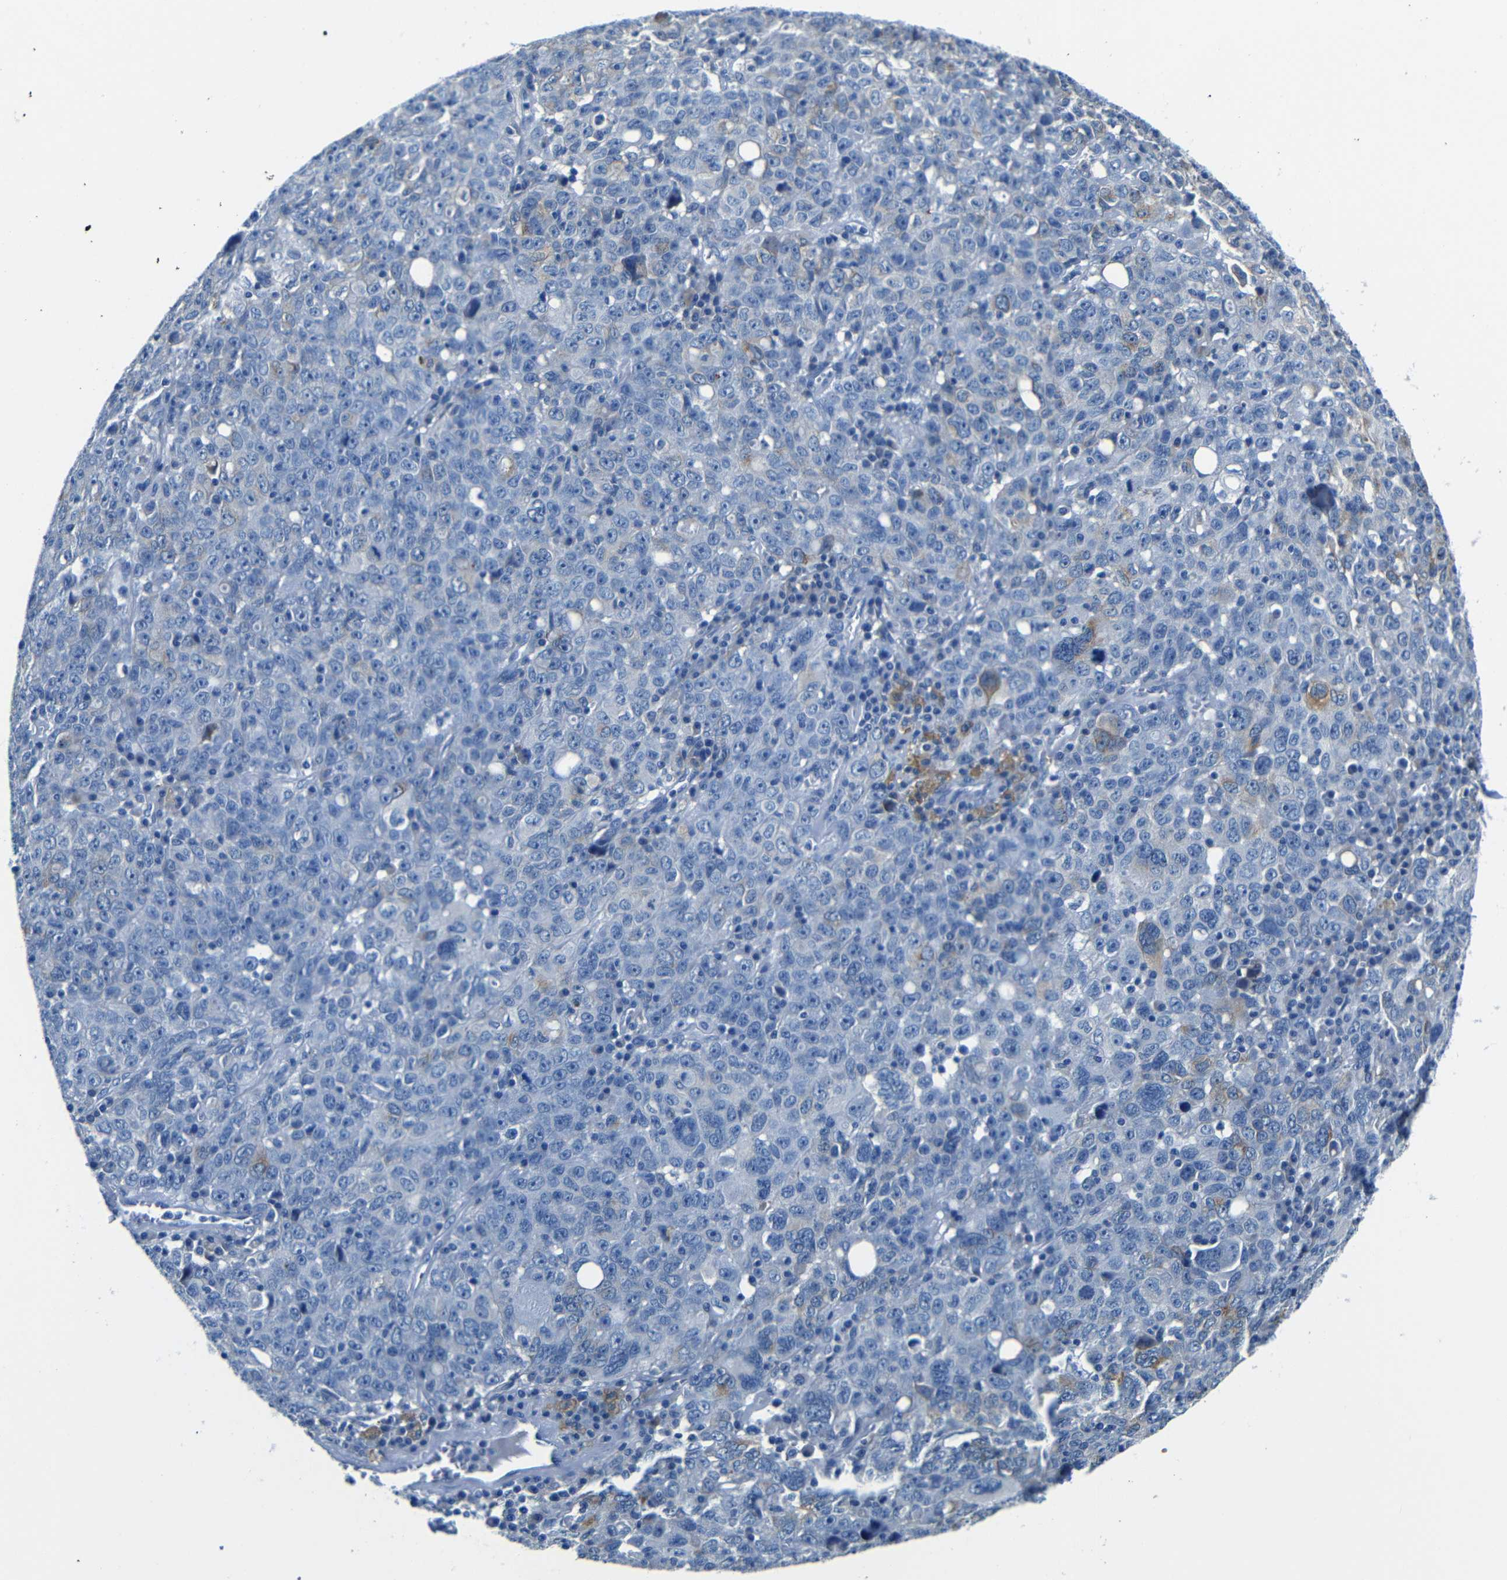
{"staining": {"intensity": "negative", "quantity": "none", "location": "none"}, "tissue": "ovarian cancer", "cell_type": "Tumor cells", "image_type": "cancer", "snomed": [{"axis": "morphology", "description": "Carcinoma, endometroid"}, {"axis": "topography", "description": "Ovary"}], "caption": "A histopathology image of ovarian cancer stained for a protein shows no brown staining in tumor cells. (Stains: DAB immunohistochemistry with hematoxylin counter stain, Microscopy: brightfield microscopy at high magnification).", "gene": "TNFAIP1", "patient": {"sex": "female", "age": 62}}